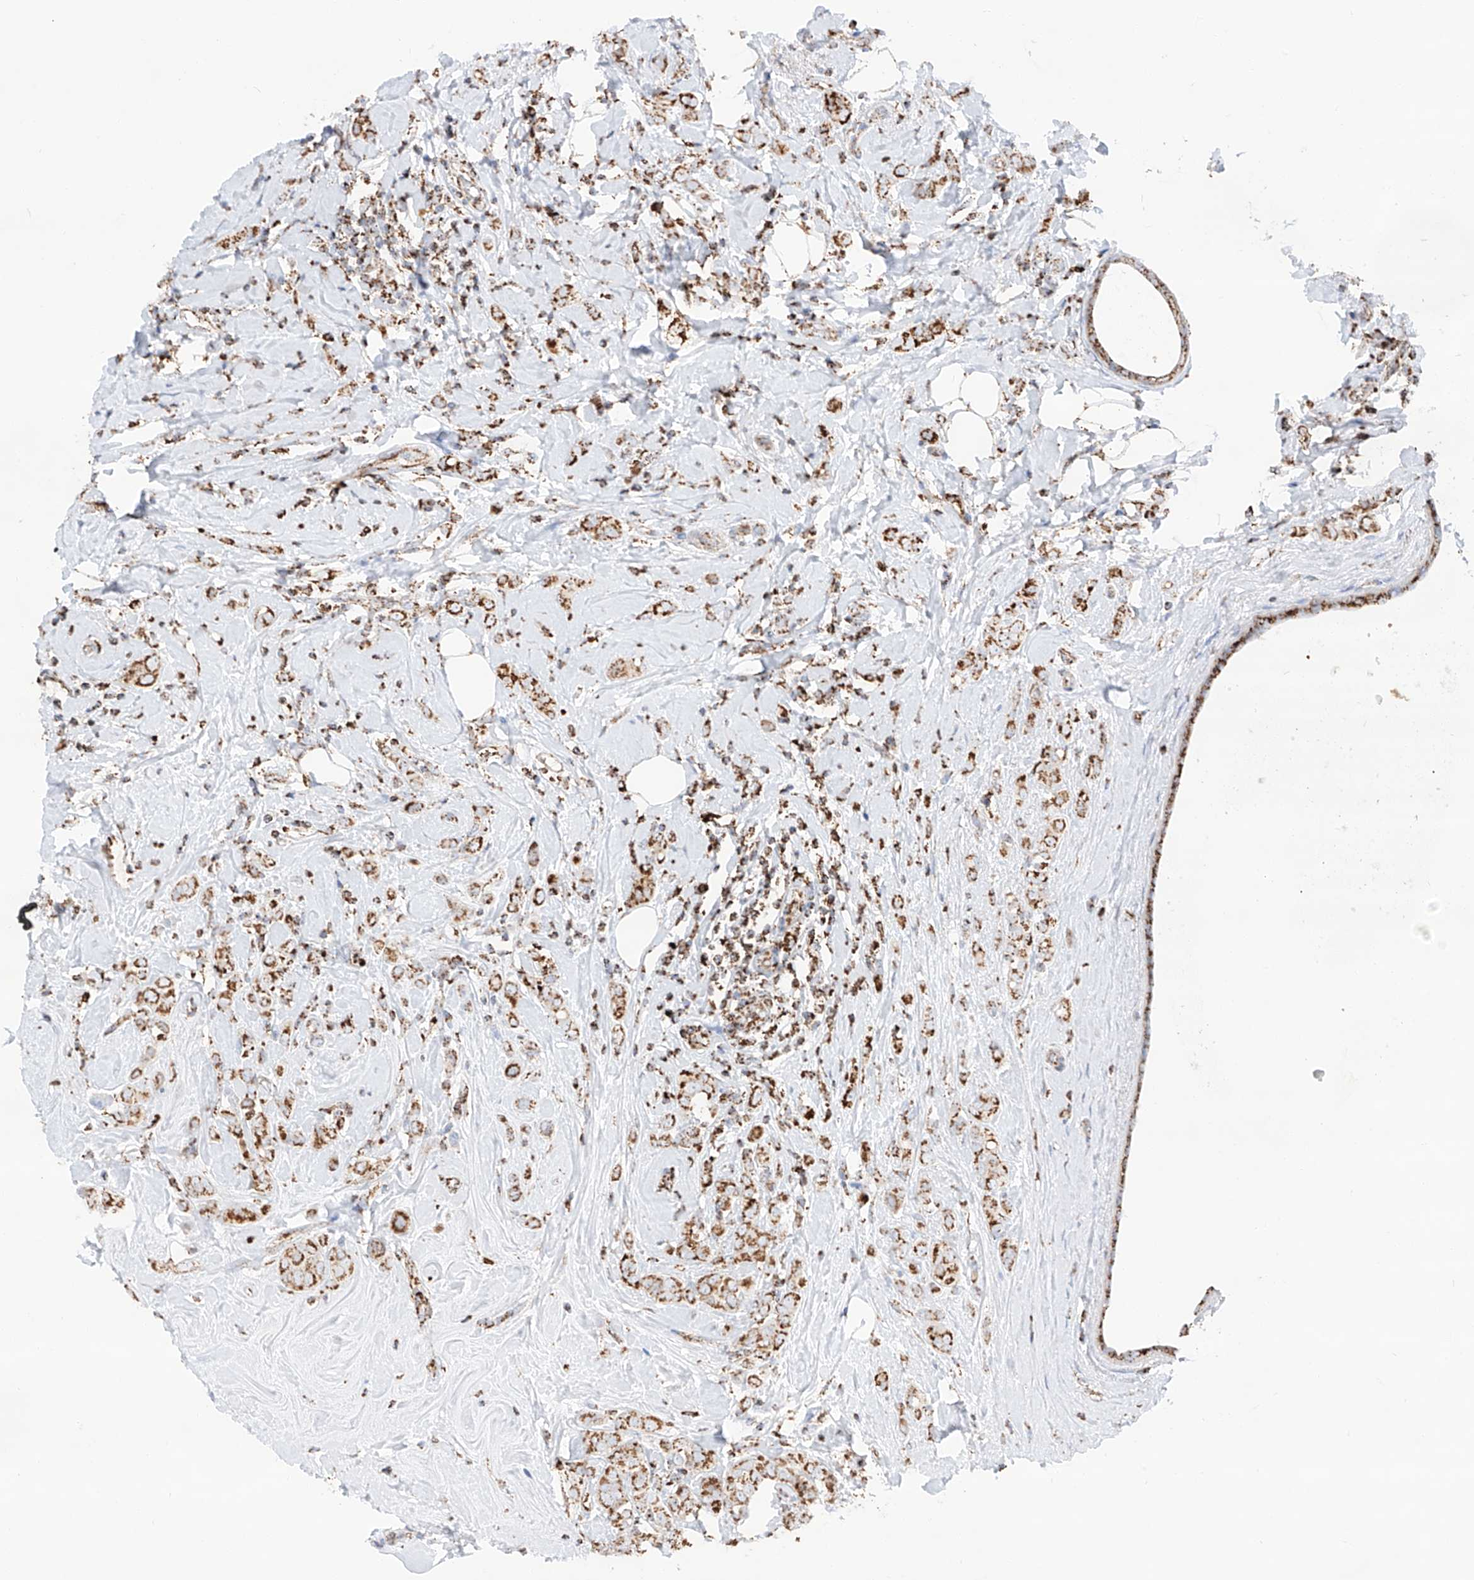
{"staining": {"intensity": "moderate", "quantity": ">75%", "location": "cytoplasmic/membranous"}, "tissue": "breast cancer", "cell_type": "Tumor cells", "image_type": "cancer", "snomed": [{"axis": "morphology", "description": "Lobular carcinoma"}, {"axis": "topography", "description": "Breast"}], "caption": "High-magnification brightfield microscopy of lobular carcinoma (breast) stained with DAB (3,3'-diaminobenzidine) (brown) and counterstained with hematoxylin (blue). tumor cells exhibit moderate cytoplasmic/membranous staining is present in approximately>75% of cells. Nuclei are stained in blue.", "gene": "TTC27", "patient": {"sex": "female", "age": 47}}